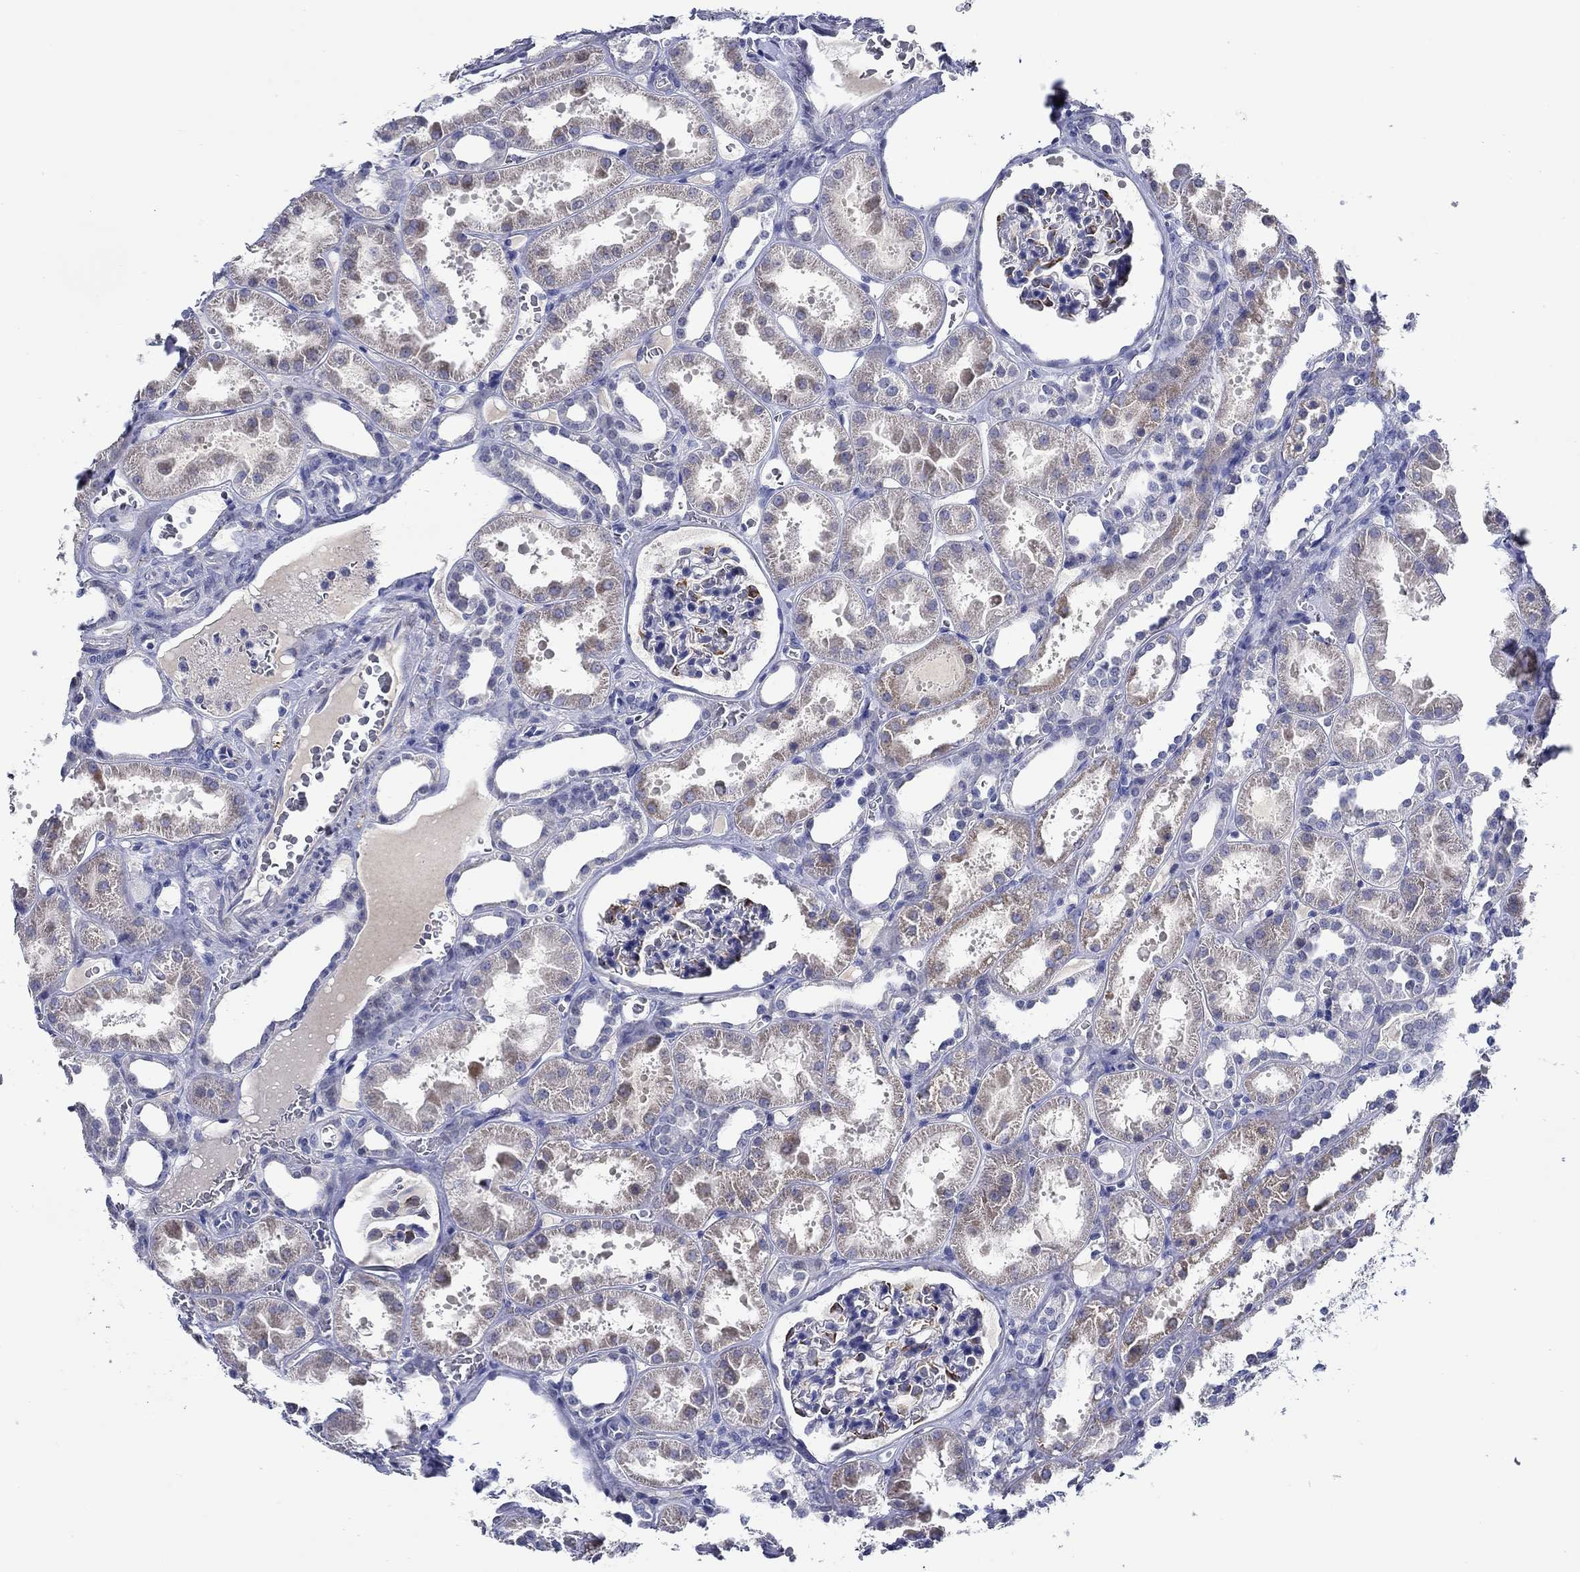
{"staining": {"intensity": "strong", "quantity": "<25%", "location": "cytoplasmic/membranous"}, "tissue": "kidney", "cell_type": "Cells in glomeruli", "image_type": "normal", "snomed": [{"axis": "morphology", "description": "Normal tissue, NOS"}, {"axis": "topography", "description": "Kidney"}], "caption": "Immunohistochemical staining of normal human kidney shows medium levels of strong cytoplasmic/membranous staining in about <25% of cells in glomeruli.", "gene": "MC2R", "patient": {"sex": "female", "age": 41}}